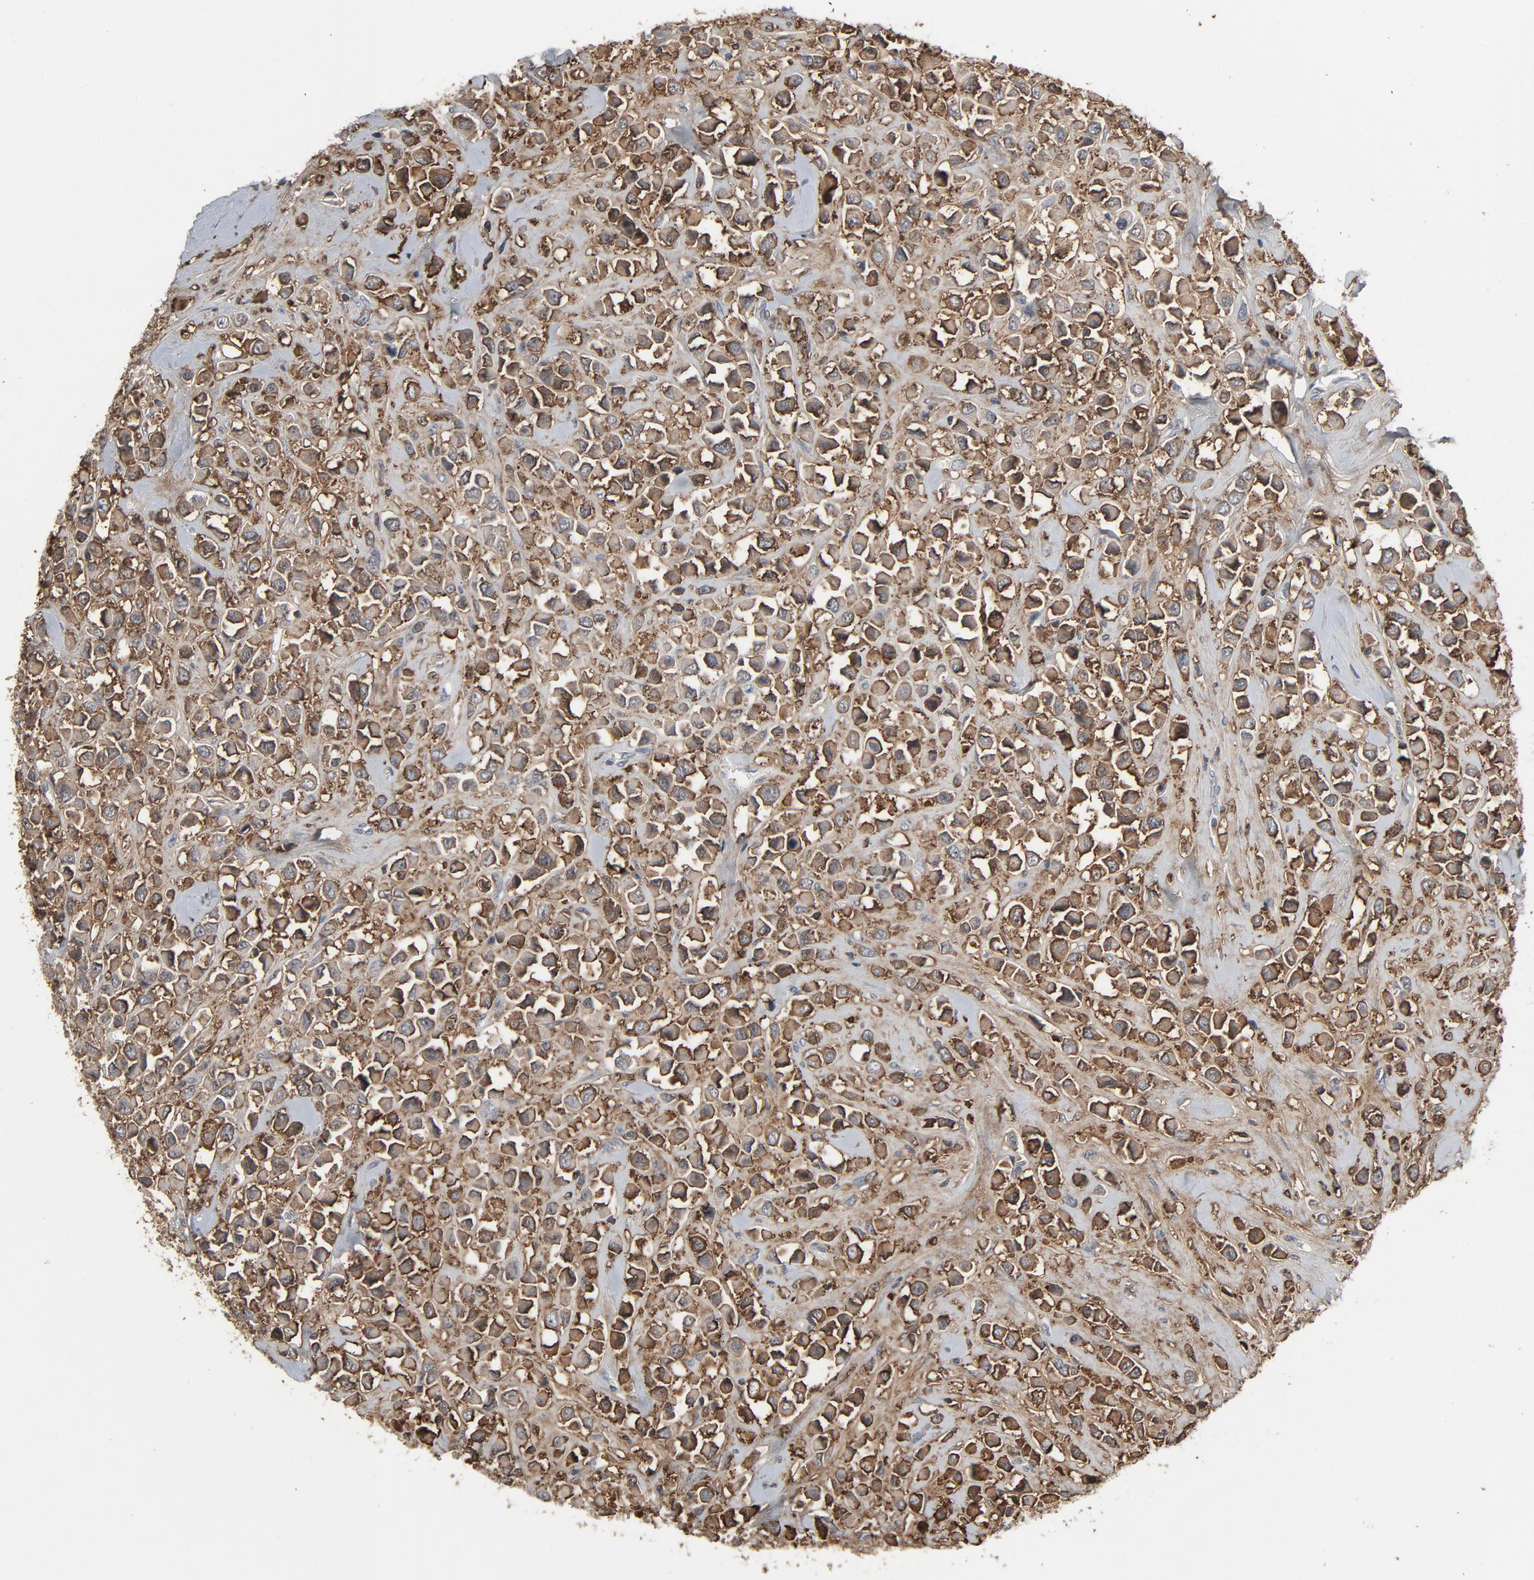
{"staining": {"intensity": "negative", "quantity": "none", "location": "none"}, "tissue": "breast cancer", "cell_type": "Tumor cells", "image_type": "cancer", "snomed": [{"axis": "morphology", "description": "Duct carcinoma"}, {"axis": "topography", "description": "Breast"}], "caption": "This histopathology image is of invasive ductal carcinoma (breast) stained with immunohistochemistry (IHC) to label a protein in brown with the nuclei are counter-stained blue. There is no staining in tumor cells.", "gene": "PDZD4", "patient": {"sex": "female", "age": 61}}